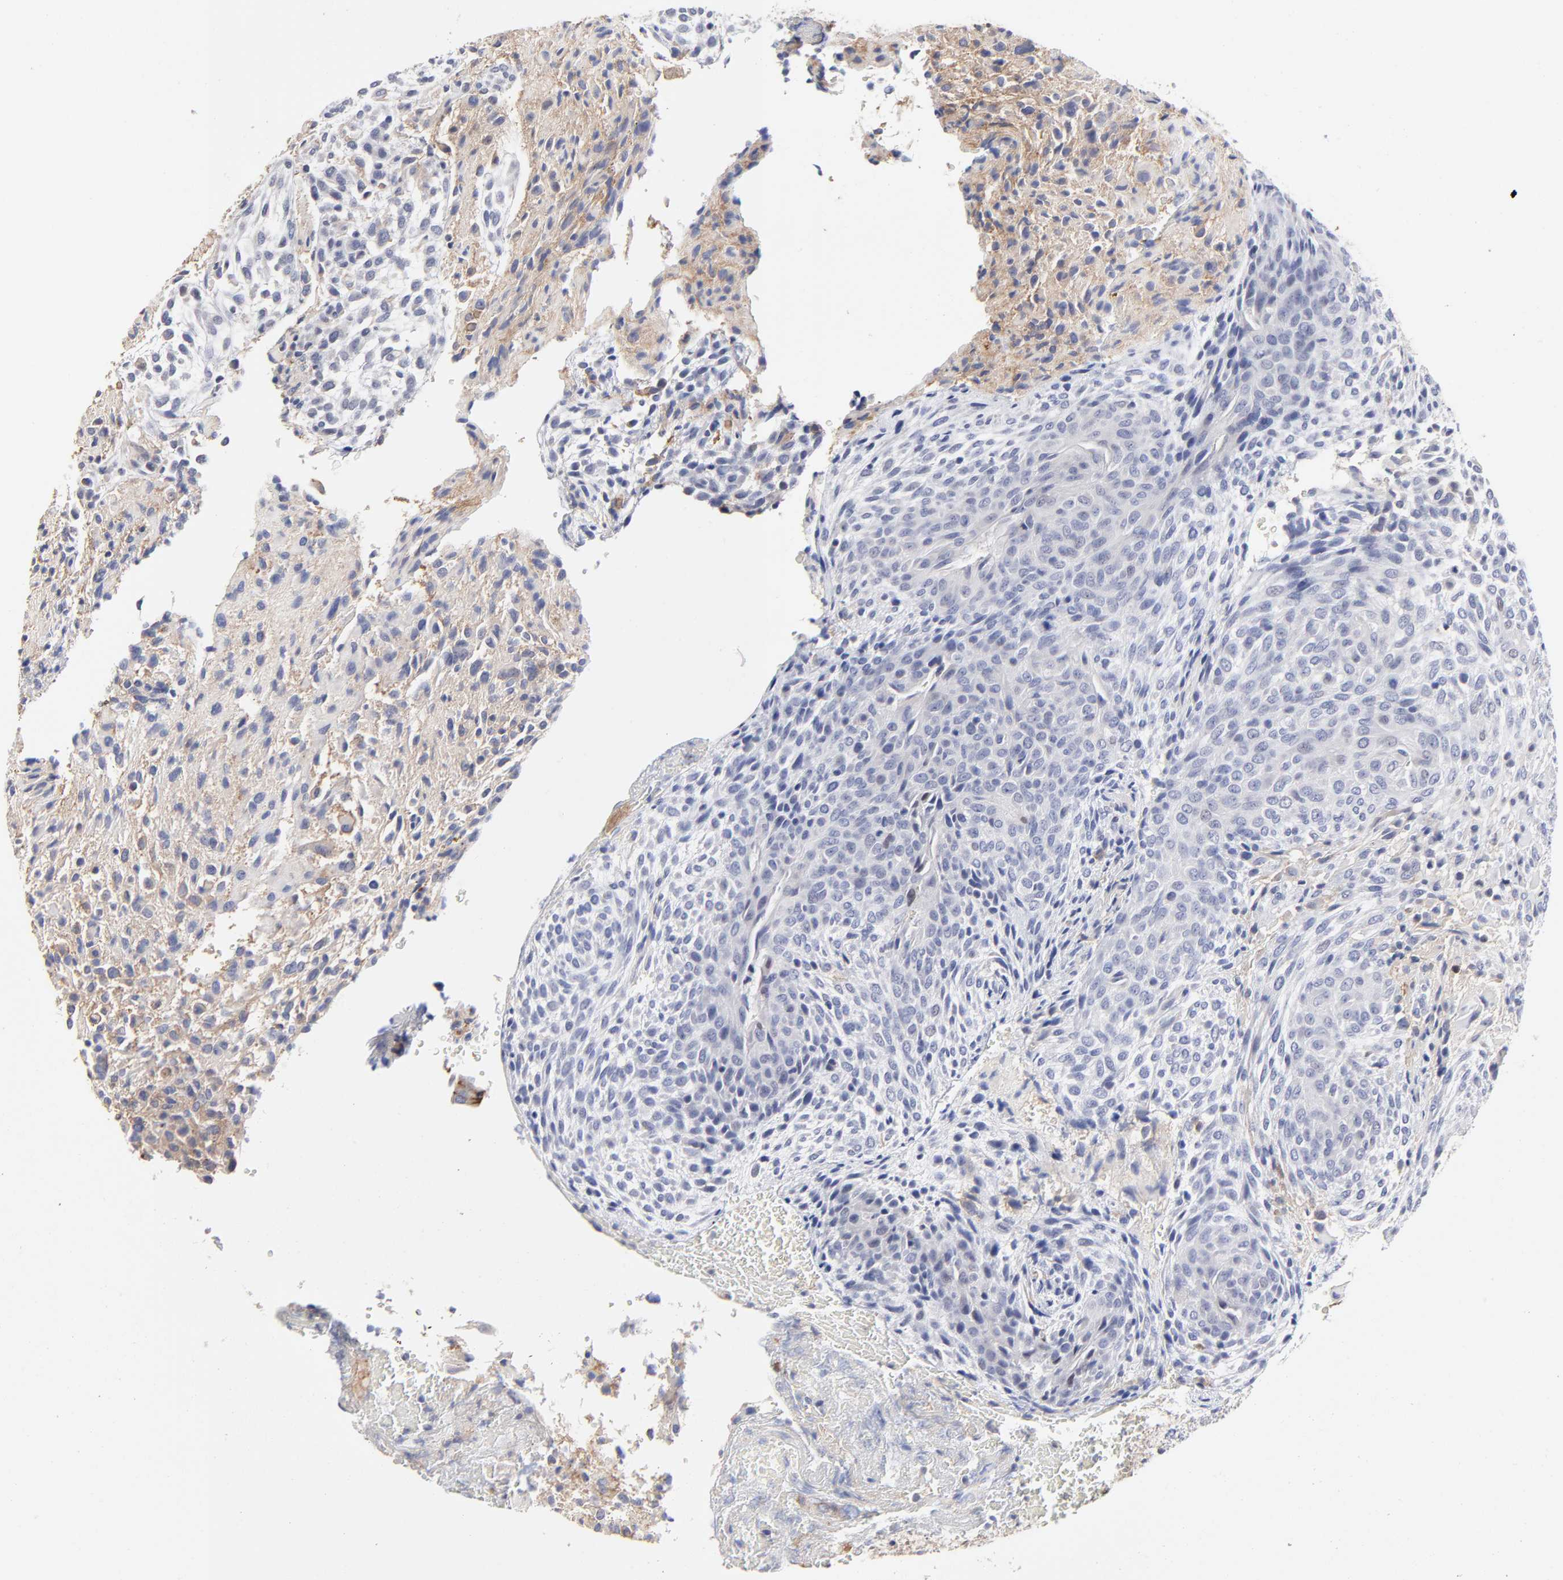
{"staining": {"intensity": "negative", "quantity": "none", "location": "none"}, "tissue": "glioma", "cell_type": "Tumor cells", "image_type": "cancer", "snomed": [{"axis": "morphology", "description": "Glioma, malignant, High grade"}, {"axis": "topography", "description": "Cerebral cortex"}], "caption": "The histopathology image displays no significant expression in tumor cells of malignant glioma (high-grade).", "gene": "CXADR", "patient": {"sex": "female", "age": 55}}